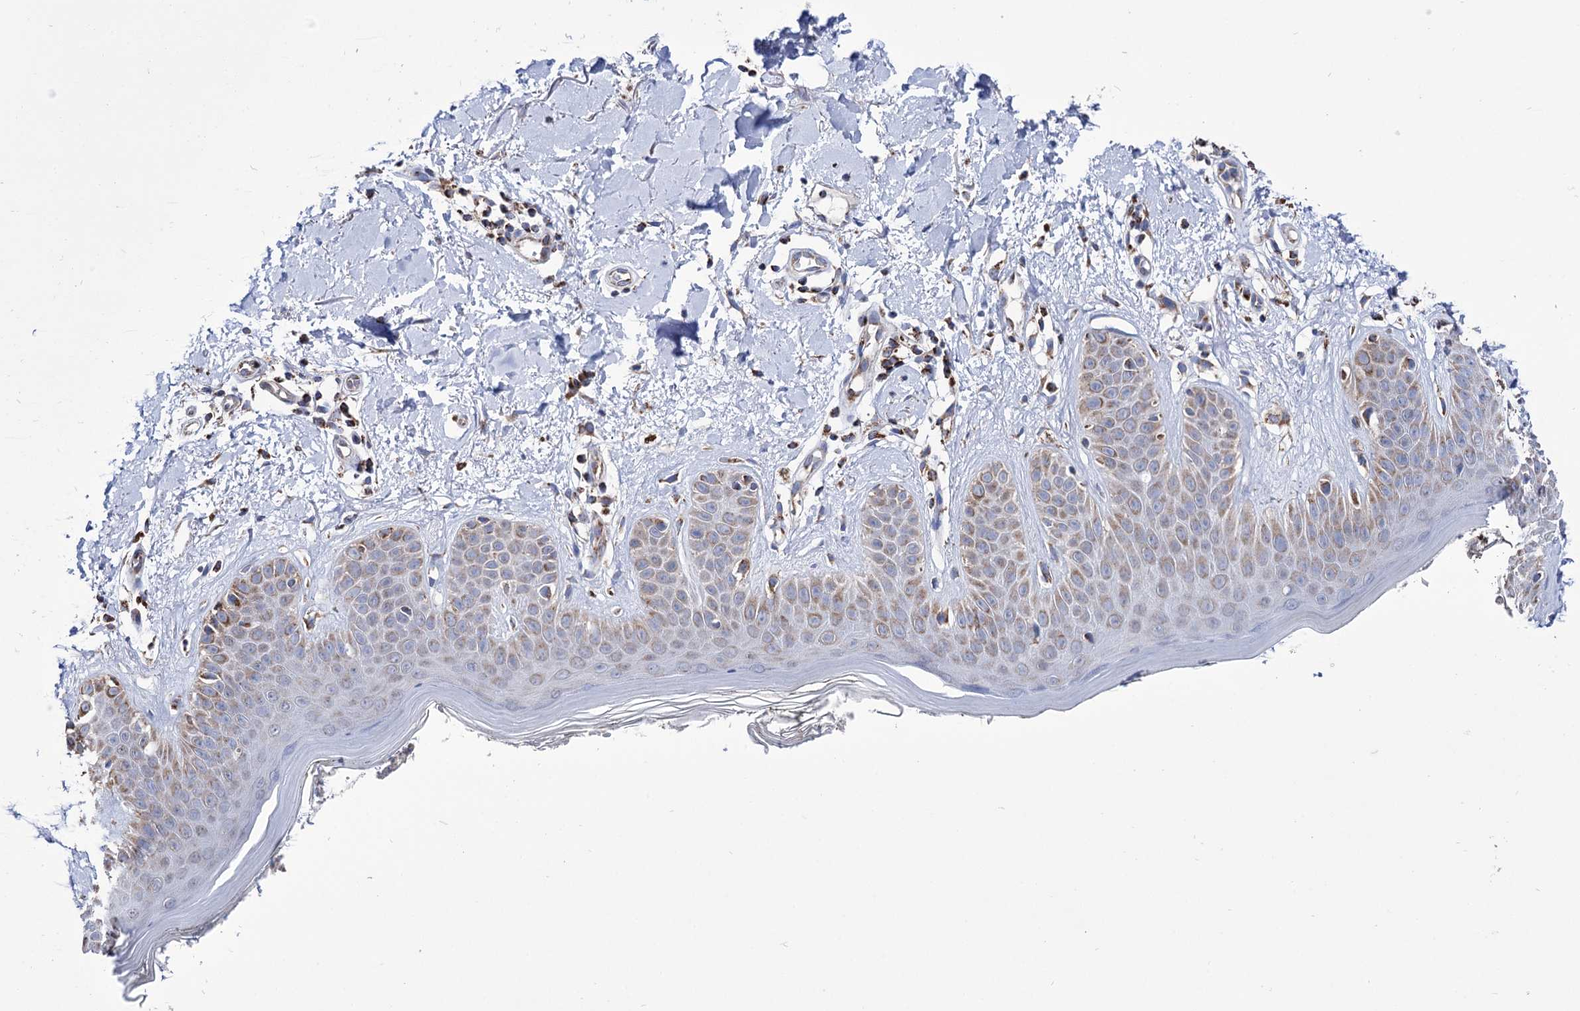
{"staining": {"intensity": "moderate", "quantity": ">75%", "location": "cytoplasmic/membranous"}, "tissue": "skin", "cell_type": "Fibroblasts", "image_type": "normal", "snomed": [{"axis": "morphology", "description": "Normal tissue, NOS"}, {"axis": "topography", "description": "Skin"}], "caption": "Protein expression analysis of unremarkable skin exhibits moderate cytoplasmic/membranous expression in about >75% of fibroblasts. The protein of interest is shown in brown color, while the nuclei are stained blue.", "gene": "ABHD10", "patient": {"sex": "female", "age": 64}}